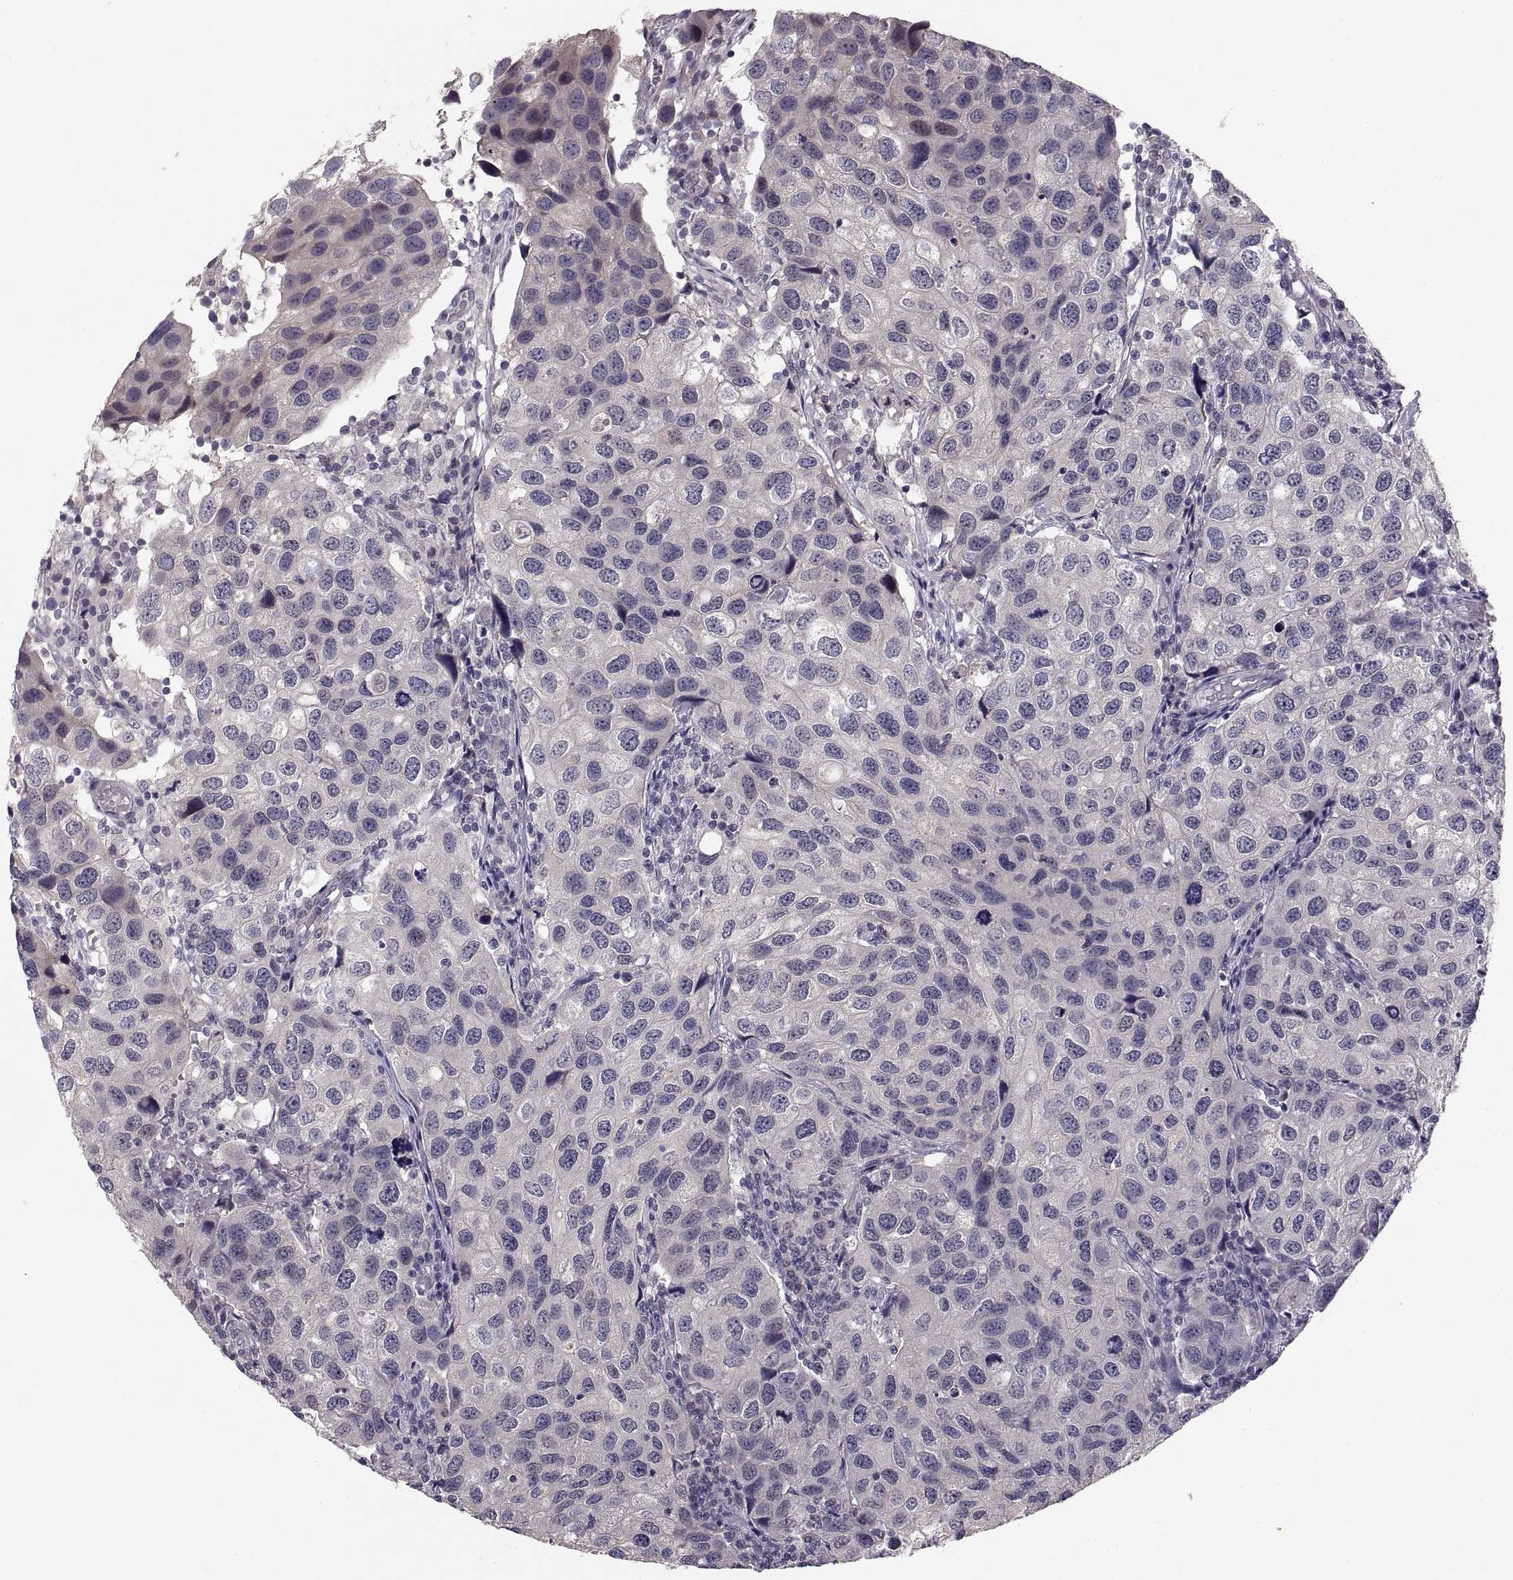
{"staining": {"intensity": "negative", "quantity": "none", "location": "none"}, "tissue": "urothelial cancer", "cell_type": "Tumor cells", "image_type": "cancer", "snomed": [{"axis": "morphology", "description": "Urothelial carcinoma, High grade"}, {"axis": "topography", "description": "Urinary bladder"}], "caption": "This is a image of immunohistochemistry staining of urothelial carcinoma (high-grade), which shows no staining in tumor cells.", "gene": "PAX2", "patient": {"sex": "male", "age": 79}}